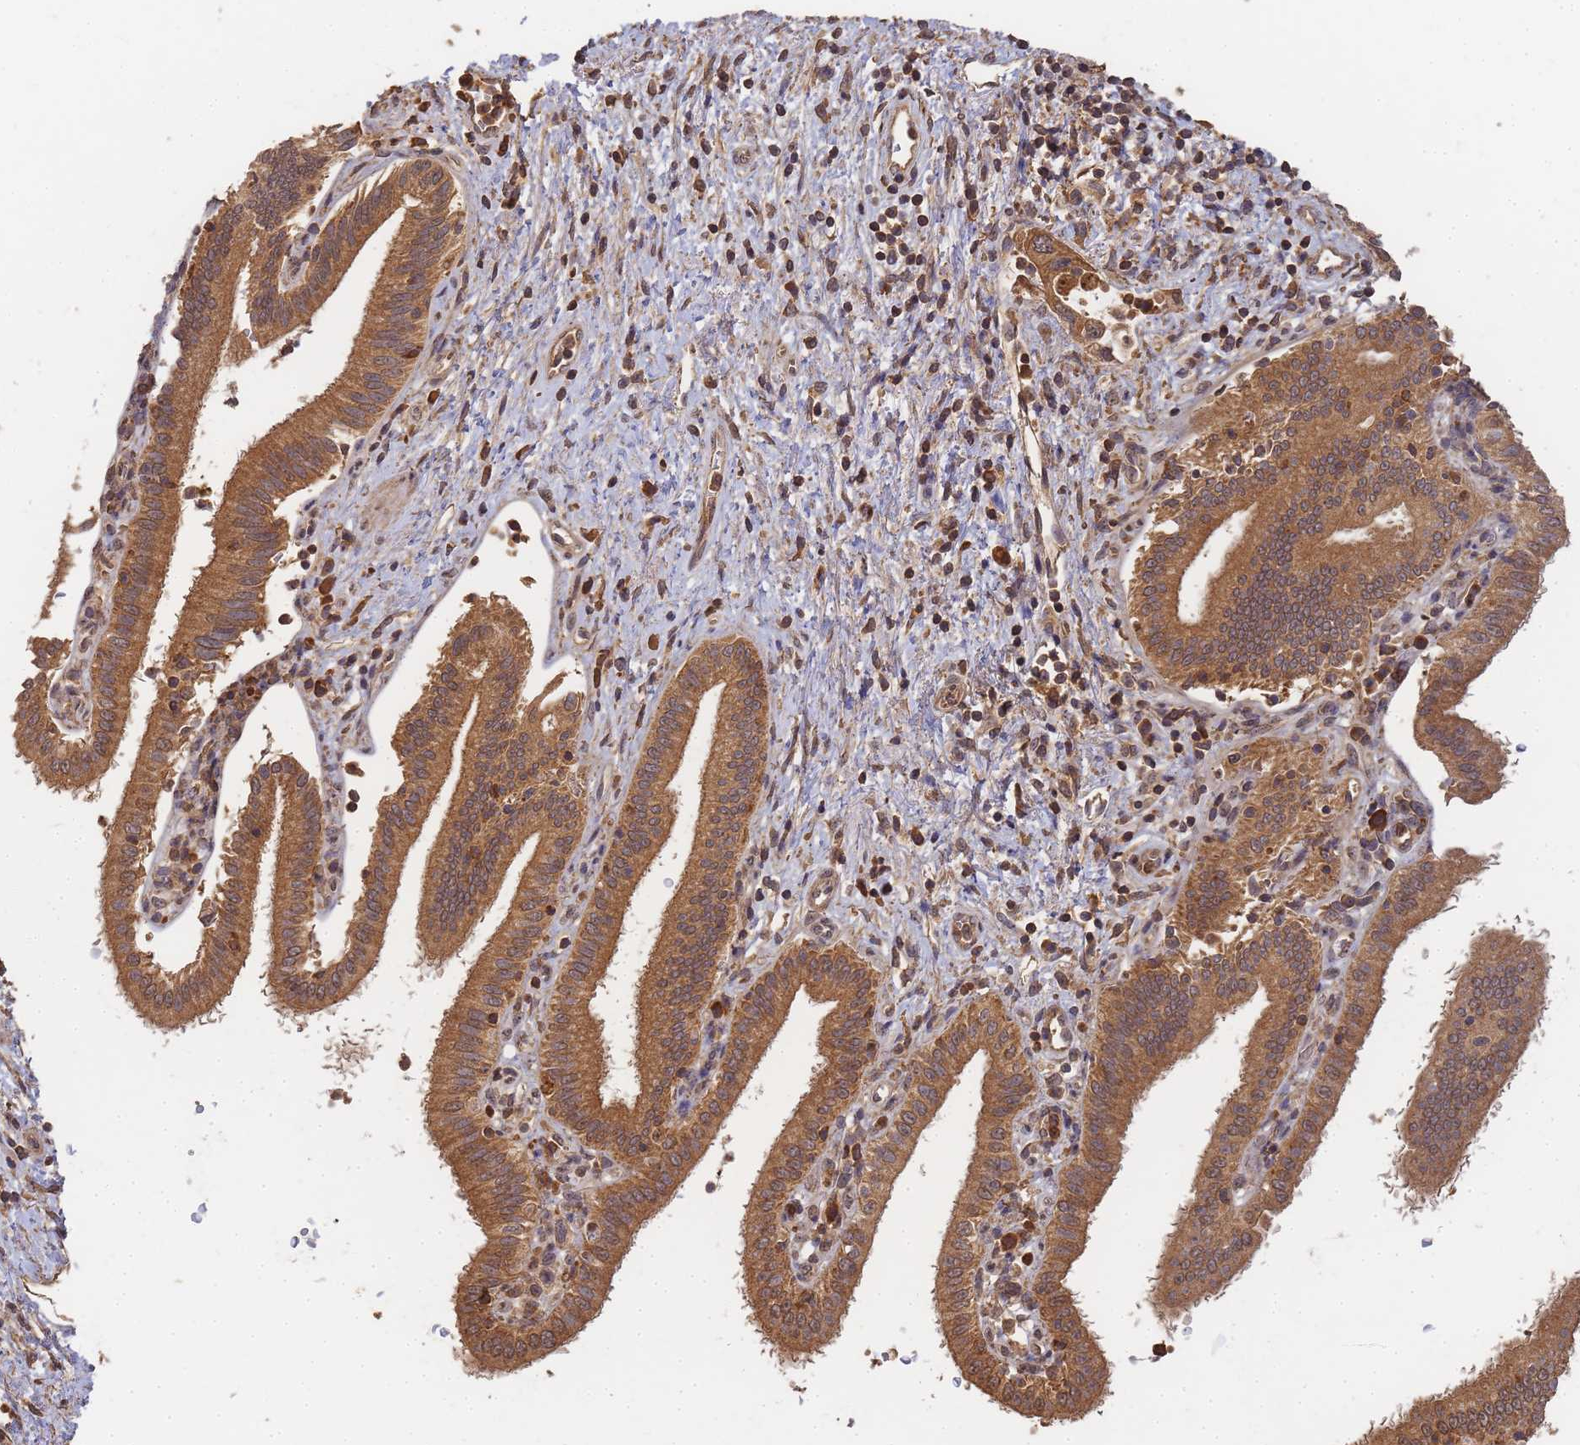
{"staining": {"intensity": "moderate", "quantity": ">75%", "location": "cytoplasmic/membranous,nuclear"}, "tissue": "pancreatic cancer", "cell_type": "Tumor cells", "image_type": "cancer", "snomed": [{"axis": "morphology", "description": "Adenocarcinoma, NOS"}, {"axis": "topography", "description": "Pancreas"}], "caption": "Immunohistochemistry (IHC) histopathology image of human pancreatic adenocarcinoma stained for a protein (brown), which displays medium levels of moderate cytoplasmic/membranous and nuclear expression in about >75% of tumor cells.", "gene": "ALKBH1", "patient": {"sex": "female", "age": 73}}